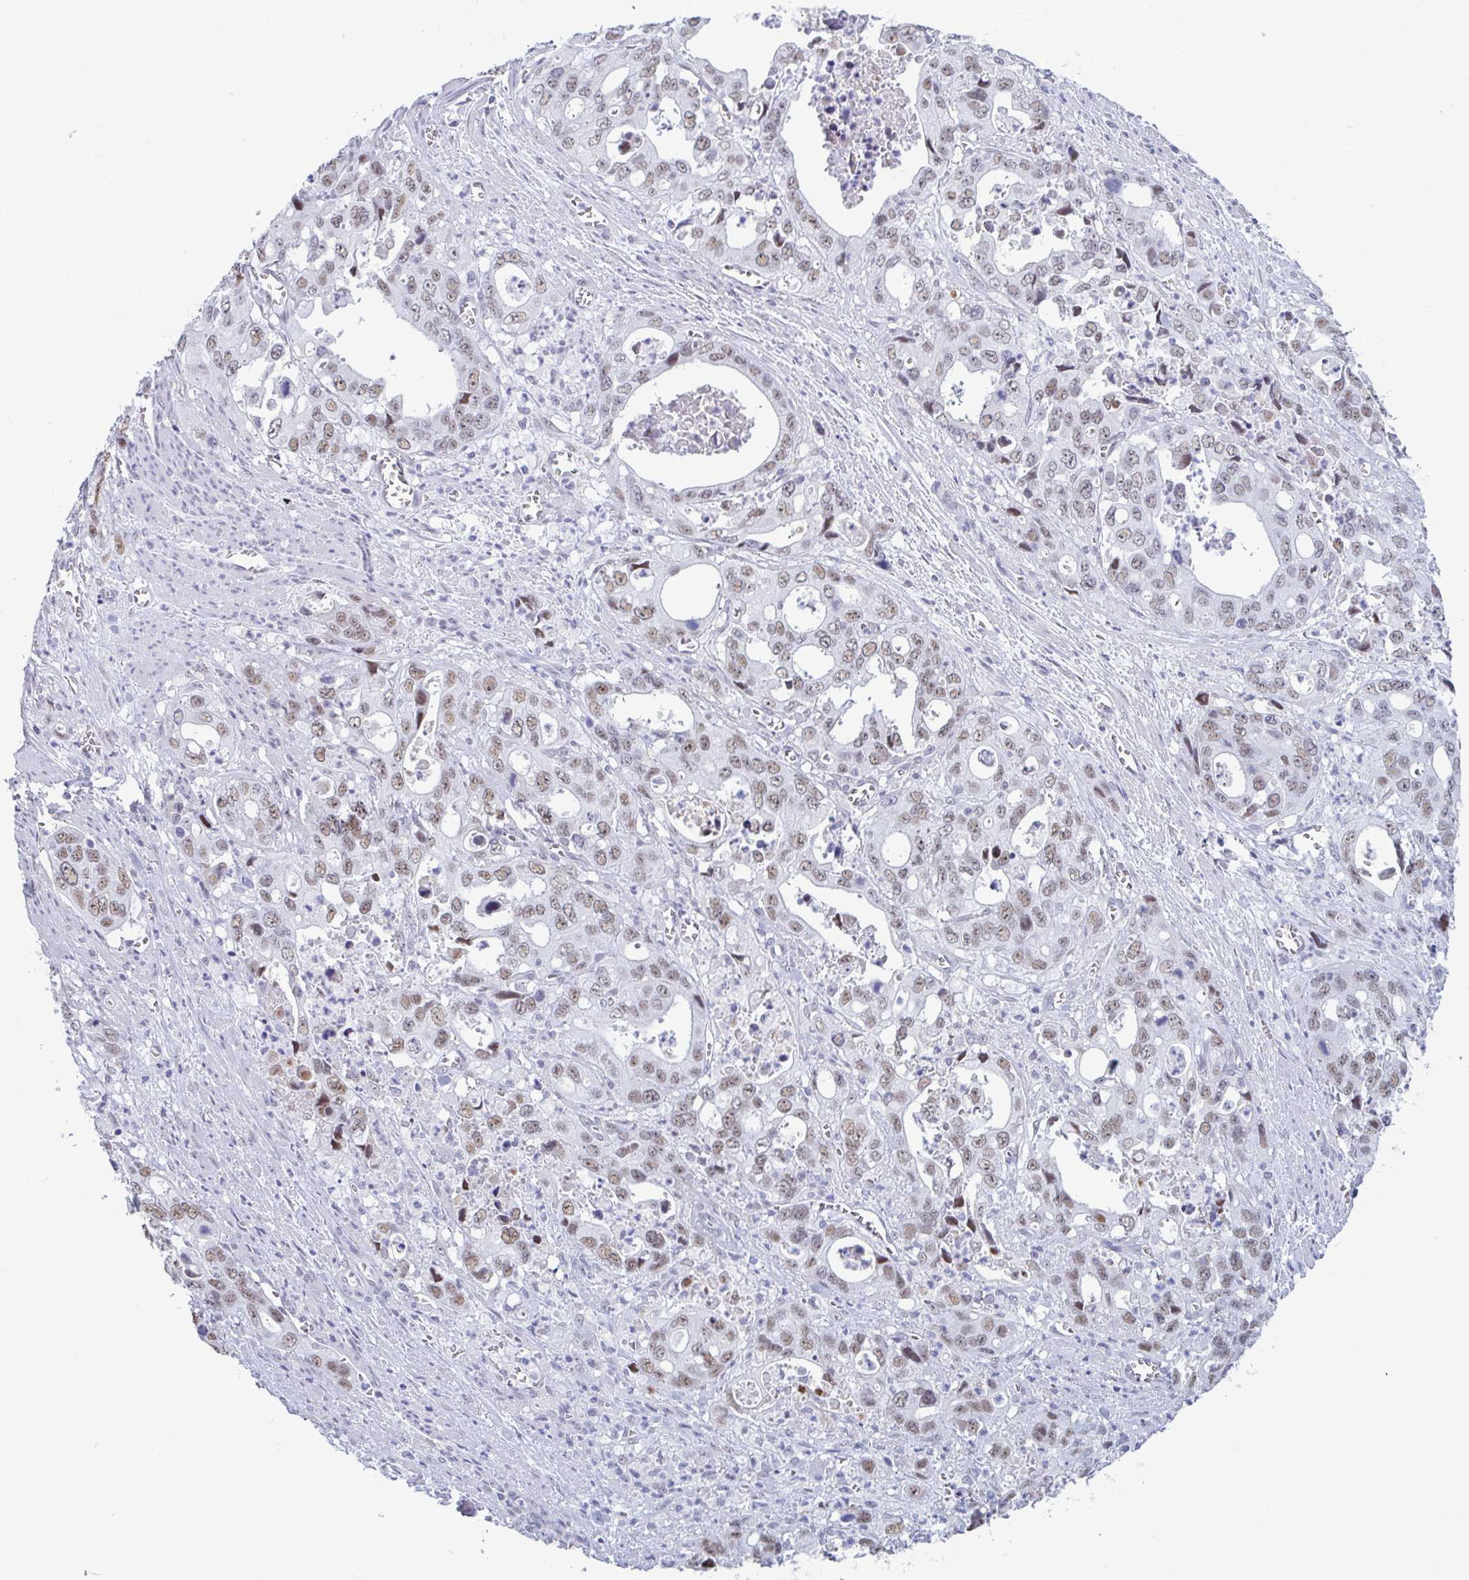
{"staining": {"intensity": "weak", "quantity": ">75%", "location": "nuclear"}, "tissue": "stomach cancer", "cell_type": "Tumor cells", "image_type": "cancer", "snomed": [{"axis": "morphology", "description": "Adenocarcinoma, NOS"}, {"axis": "topography", "description": "Stomach, upper"}], "caption": "An immunohistochemistry (IHC) micrograph of tumor tissue is shown. Protein staining in brown shows weak nuclear positivity in stomach adenocarcinoma within tumor cells.", "gene": "MSMB", "patient": {"sex": "male", "age": 74}}